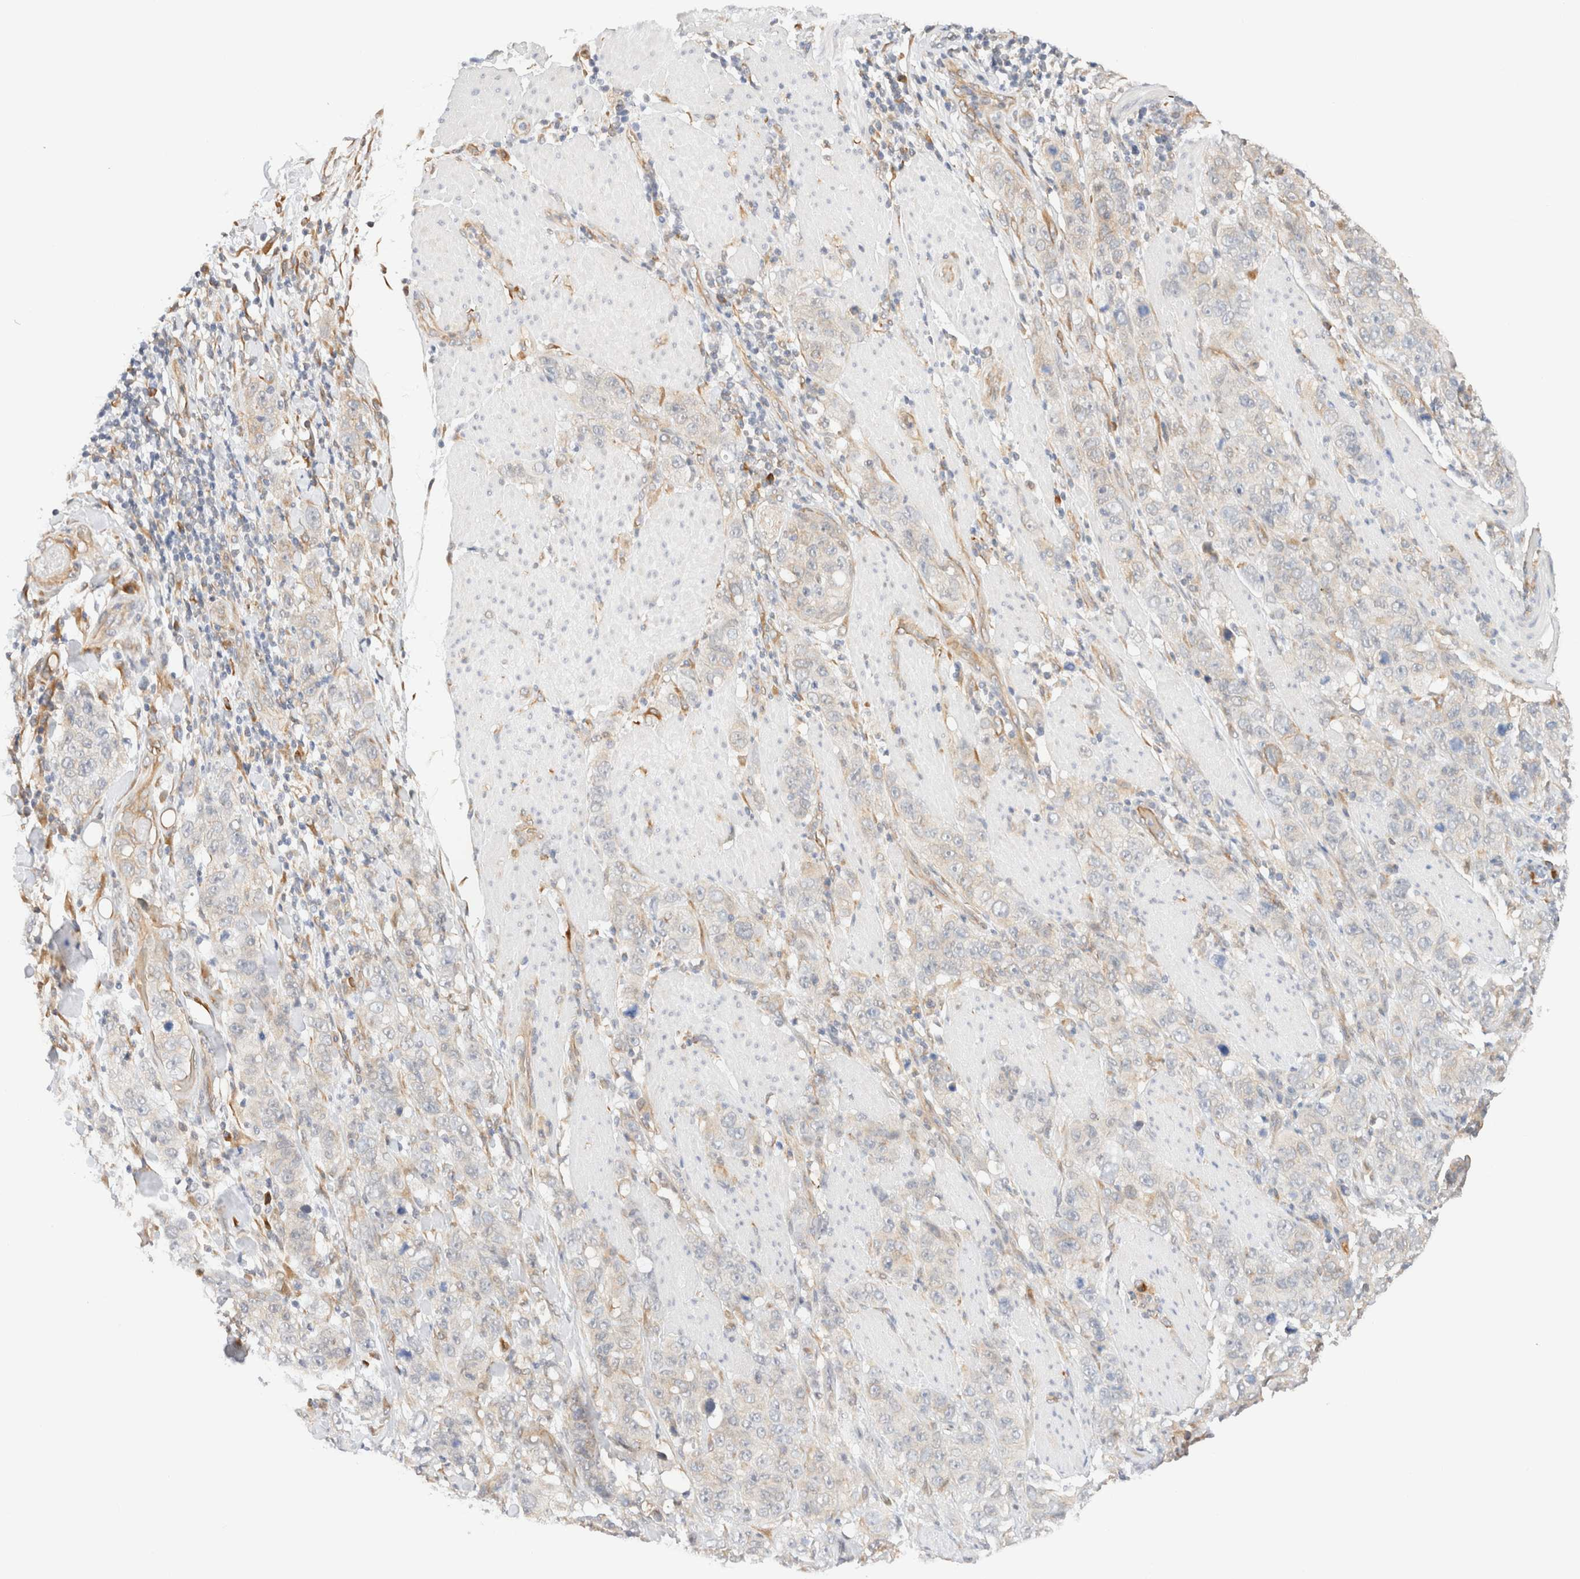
{"staining": {"intensity": "negative", "quantity": "none", "location": "none"}, "tissue": "stomach cancer", "cell_type": "Tumor cells", "image_type": "cancer", "snomed": [{"axis": "morphology", "description": "Adenocarcinoma, NOS"}, {"axis": "topography", "description": "Stomach"}], "caption": "Immunohistochemistry histopathology image of neoplastic tissue: stomach cancer stained with DAB (3,3'-diaminobenzidine) displays no significant protein staining in tumor cells.", "gene": "SYVN1", "patient": {"sex": "male", "age": 48}}